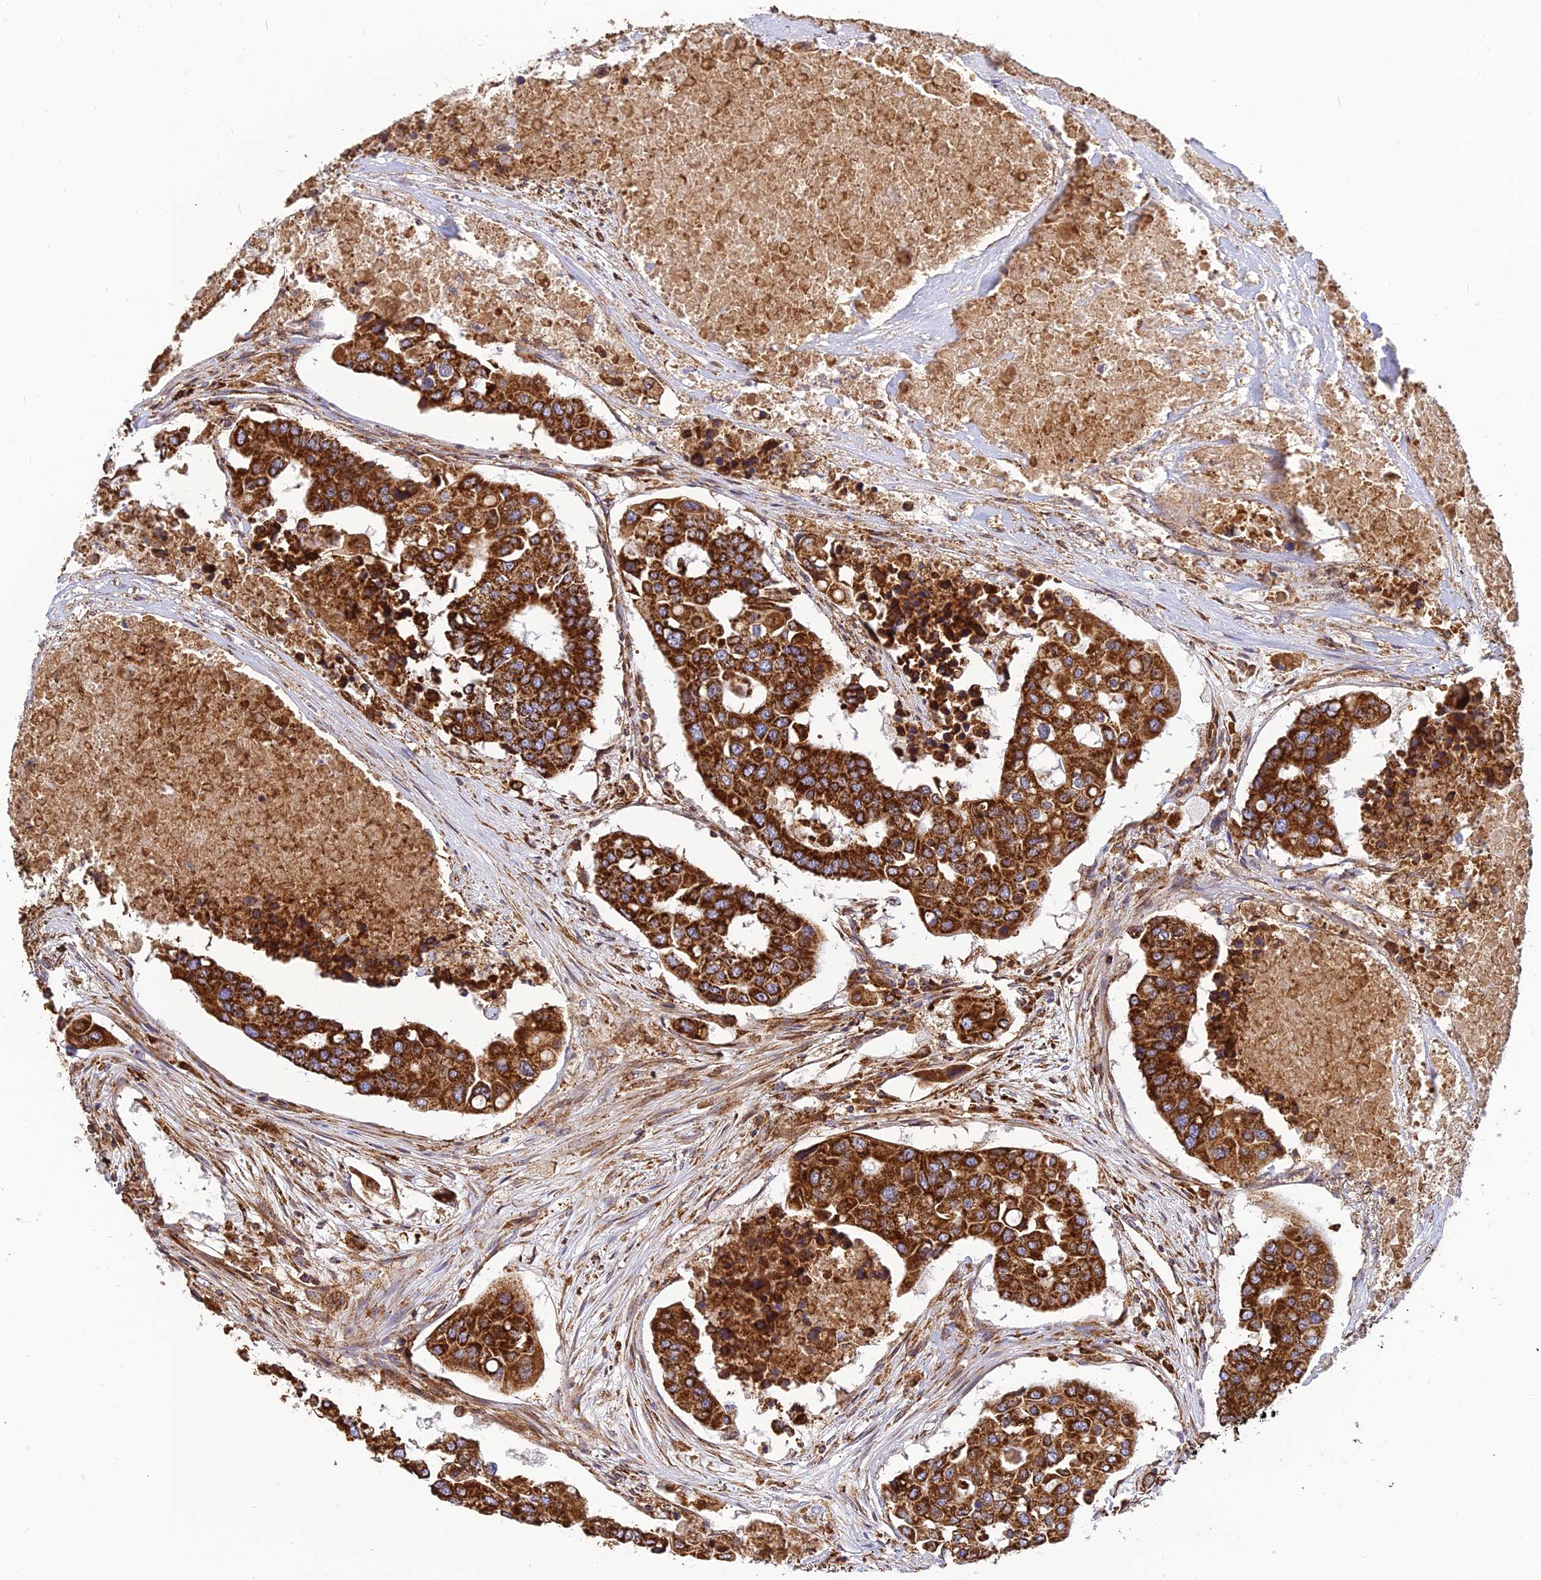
{"staining": {"intensity": "strong", "quantity": ">75%", "location": "cytoplasmic/membranous"}, "tissue": "colorectal cancer", "cell_type": "Tumor cells", "image_type": "cancer", "snomed": [{"axis": "morphology", "description": "Adenocarcinoma, NOS"}, {"axis": "topography", "description": "Colon"}], "caption": "Colorectal cancer (adenocarcinoma) tissue demonstrates strong cytoplasmic/membranous staining in approximately >75% of tumor cells, visualized by immunohistochemistry. (brown staining indicates protein expression, while blue staining denotes nuclei).", "gene": "THUMPD2", "patient": {"sex": "male", "age": 77}}